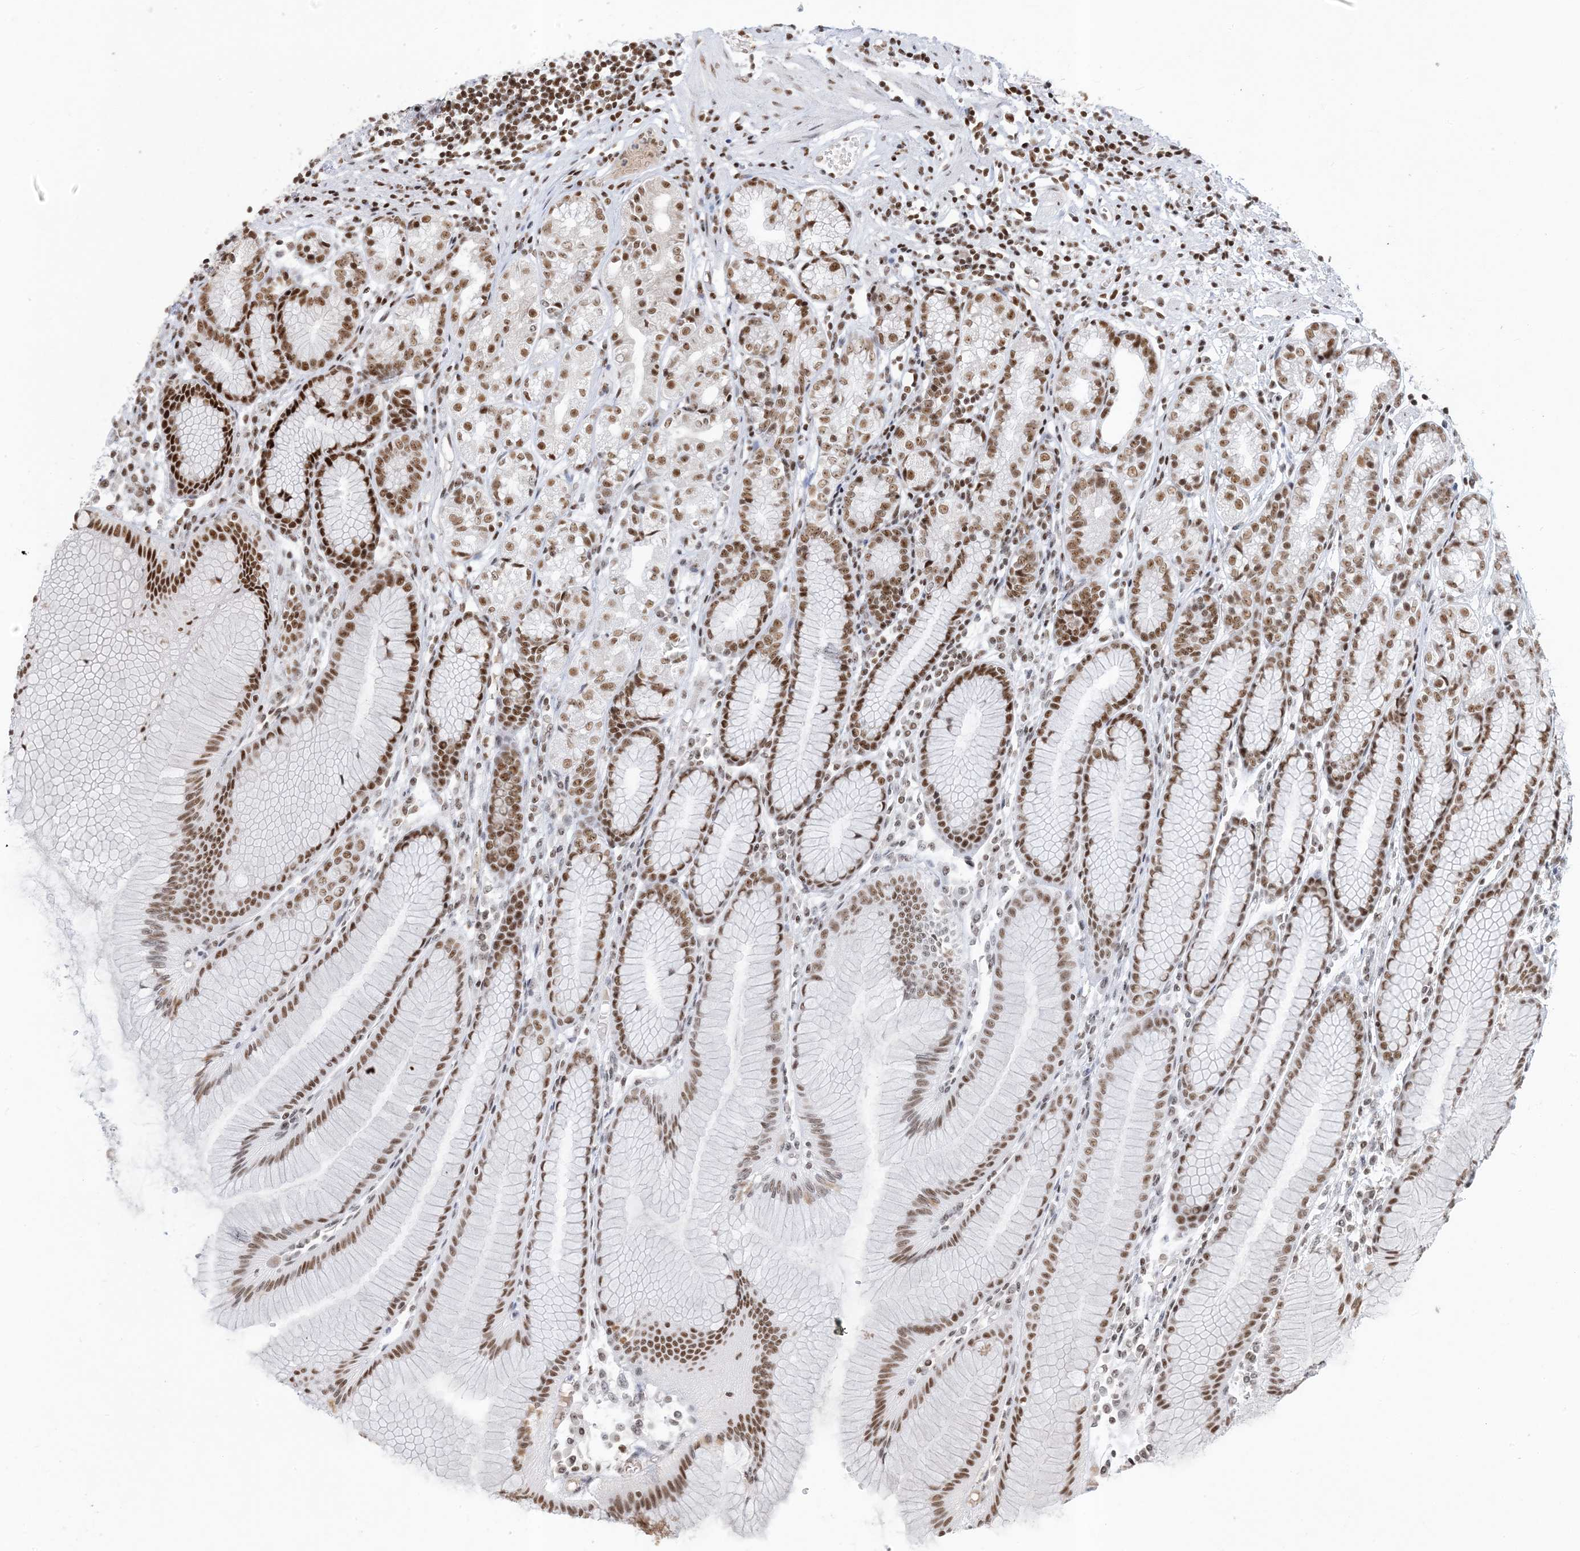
{"staining": {"intensity": "strong", "quantity": "25%-75%", "location": "nuclear"}, "tissue": "stomach", "cell_type": "Glandular cells", "image_type": "normal", "snomed": [{"axis": "morphology", "description": "Normal tissue, NOS"}, {"axis": "topography", "description": "Stomach"}], "caption": "Stomach stained for a protein reveals strong nuclear positivity in glandular cells. The staining was performed using DAB (3,3'-diaminobenzidine) to visualize the protein expression in brown, while the nuclei were stained in blue with hematoxylin (Magnification: 20x).", "gene": "PPIL2", "patient": {"sex": "female", "age": 57}}